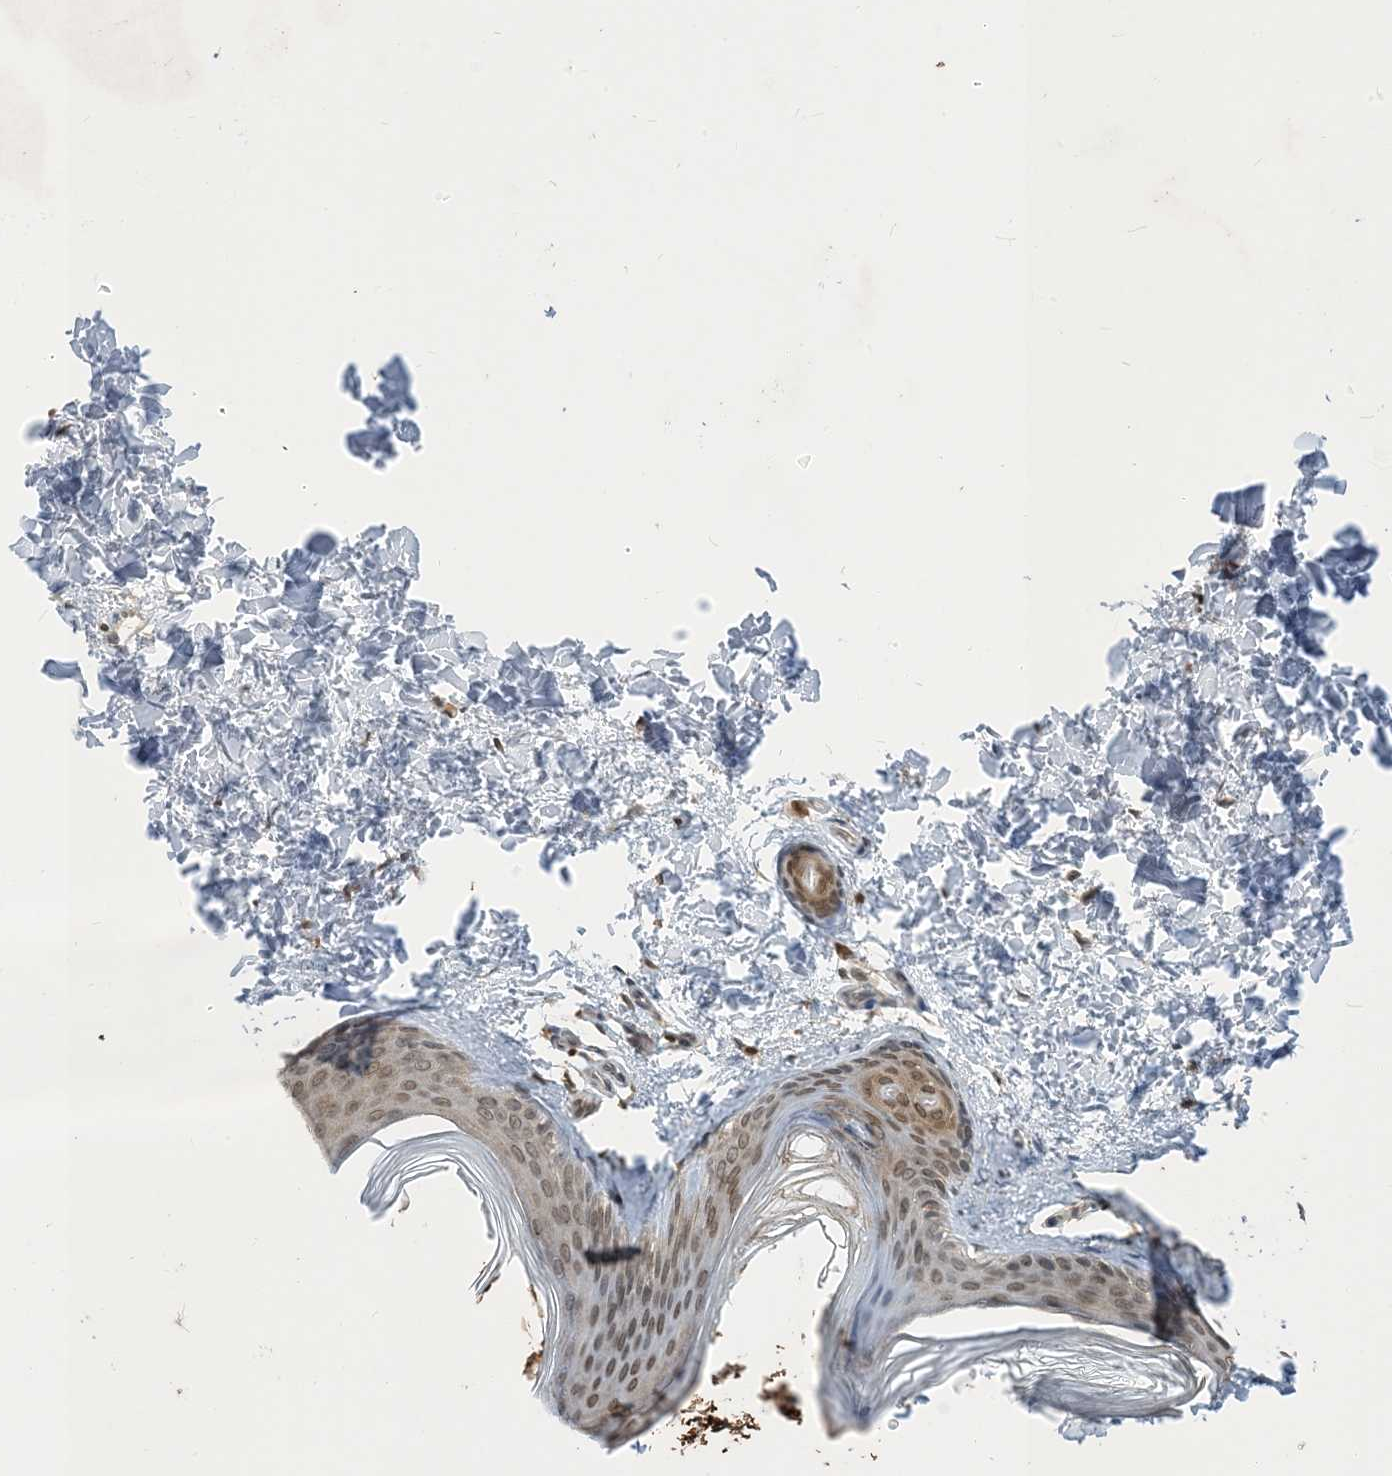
{"staining": {"intensity": "moderate", "quantity": ">75%", "location": "cytoplasmic/membranous,nuclear"}, "tissue": "skin", "cell_type": "Fibroblasts", "image_type": "normal", "snomed": [{"axis": "morphology", "description": "Normal tissue, NOS"}, {"axis": "topography", "description": "Skin"}], "caption": "Skin stained with DAB (3,3'-diaminobenzidine) IHC exhibits medium levels of moderate cytoplasmic/membranous,nuclear expression in about >75% of fibroblasts.", "gene": "NAGK", "patient": {"sex": "female", "age": 27}}